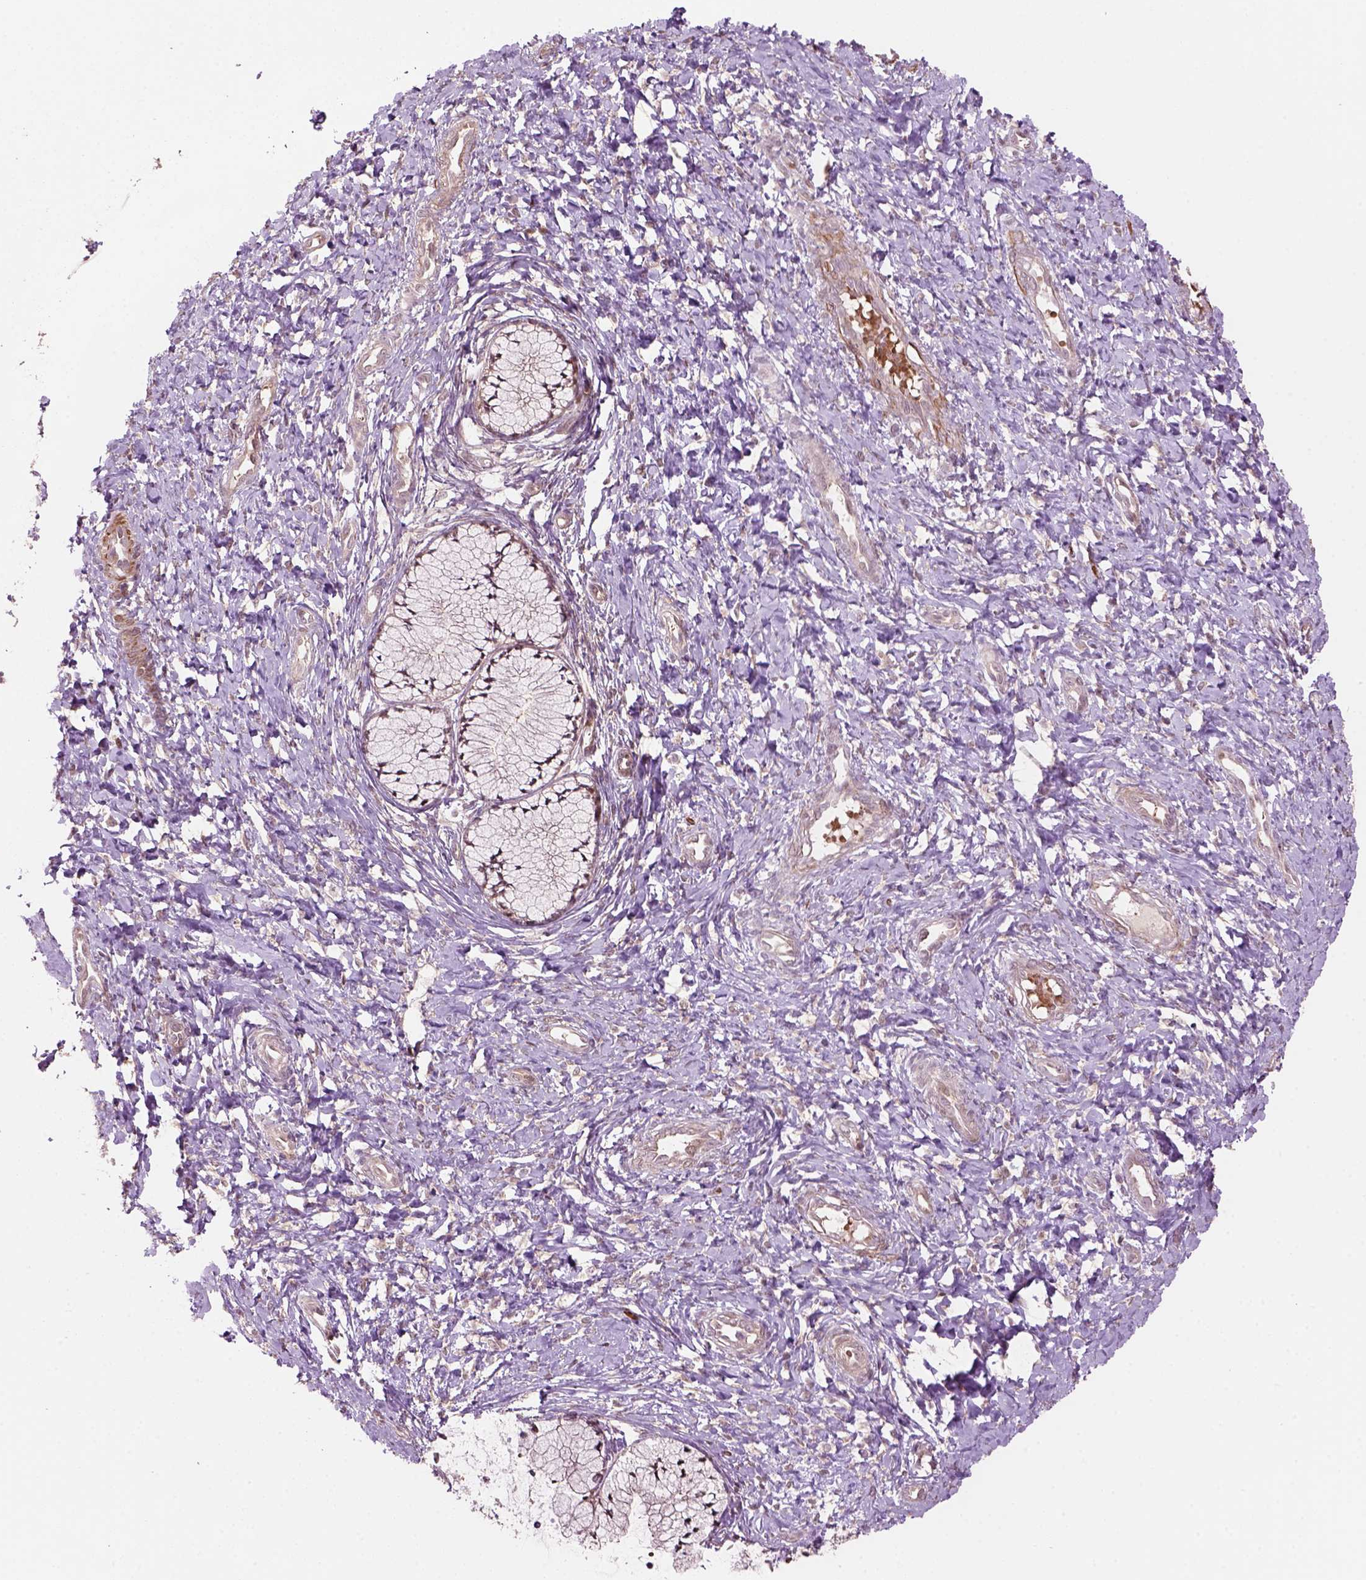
{"staining": {"intensity": "weak", "quantity": "25%-75%", "location": "nuclear"}, "tissue": "cervix", "cell_type": "Glandular cells", "image_type": "normal", "snomed": [{"axis": "morphology", "description": "Normal tissue, NOS"}, {"axis": "topography", "description": "Cervix"}], "caption": "Brown immunohistochemical staining in unremarkable human cervix reveals weak nuclear positivity in about 25%-75% of glandular cells.", "gene": "PSMD11", "patient": {"sex": "female", "age": 37}}